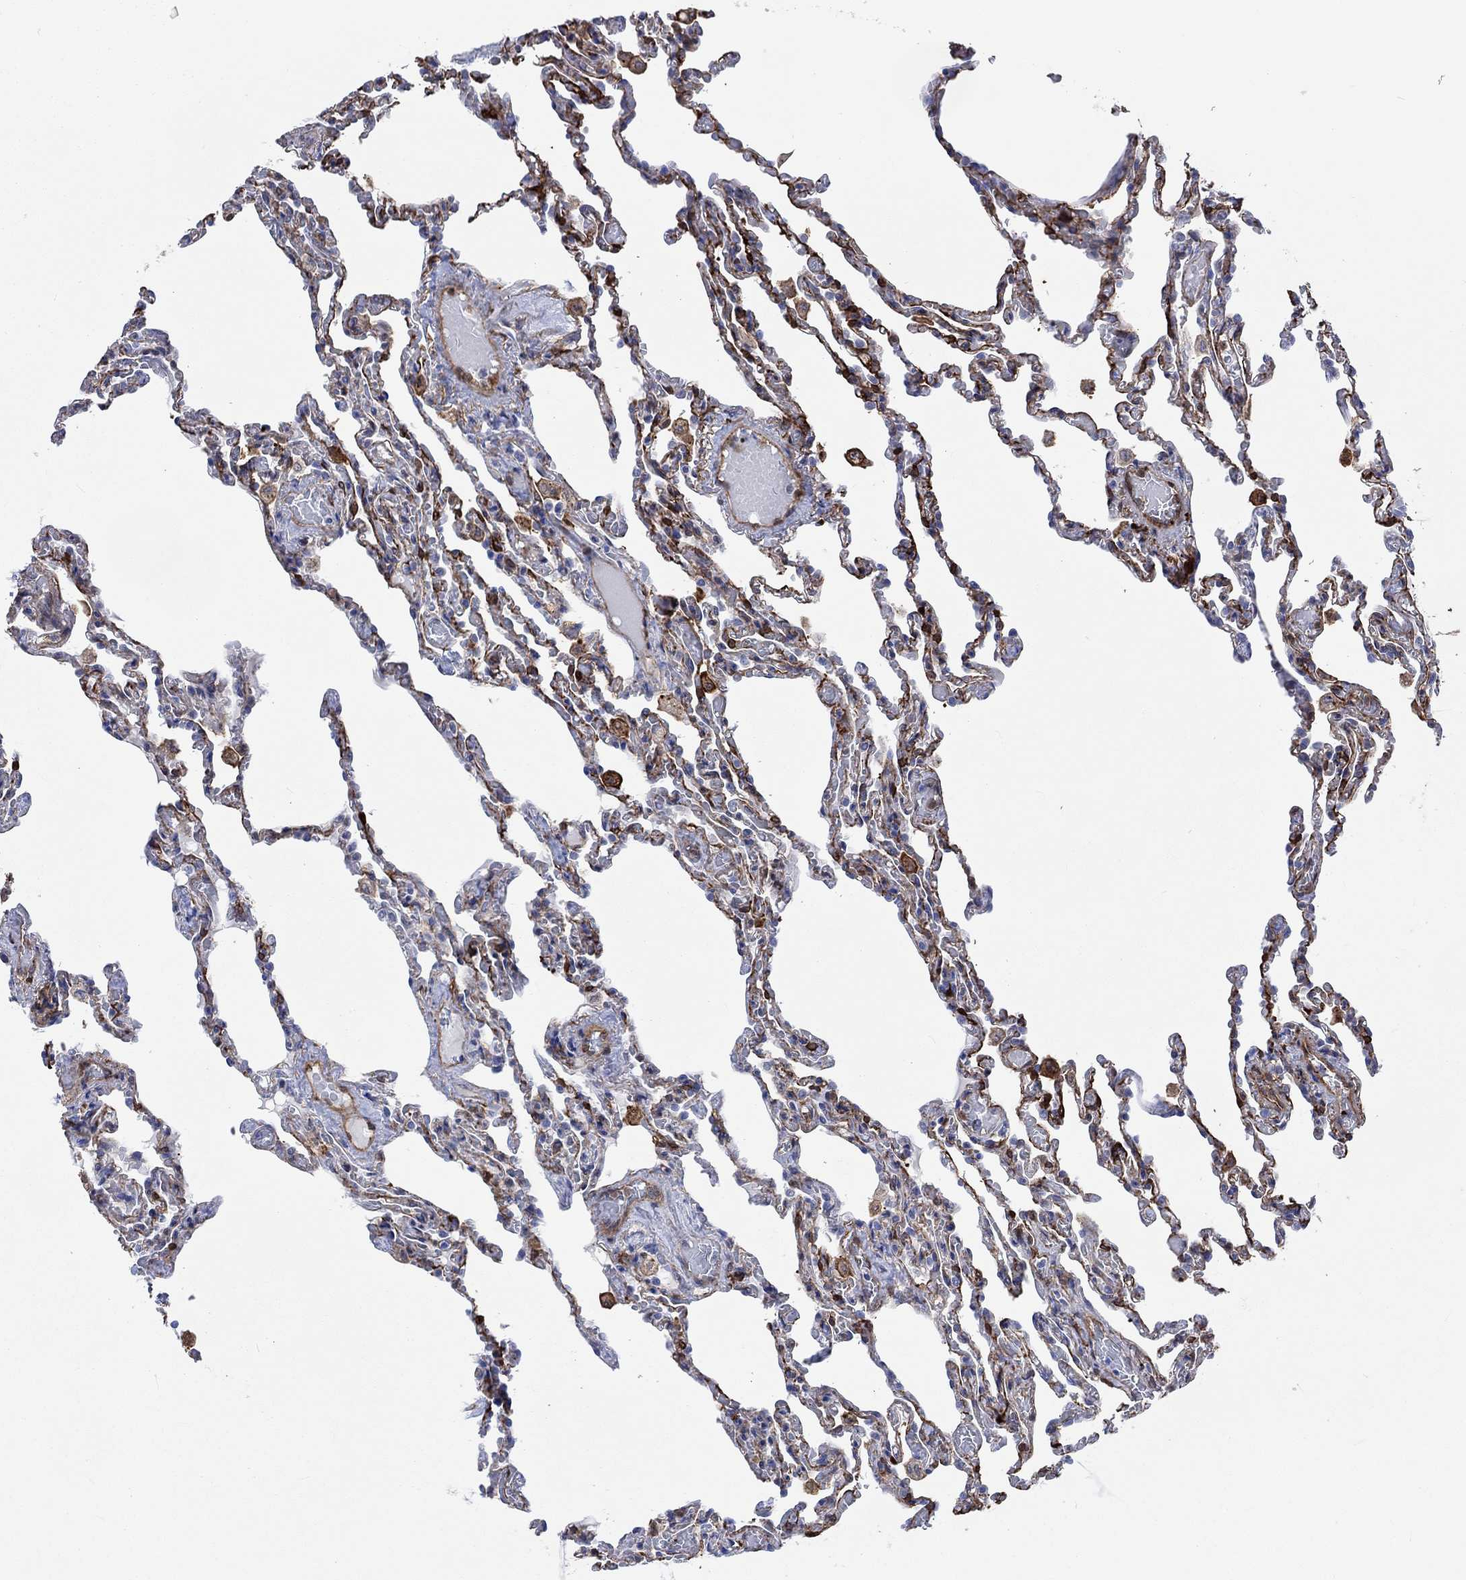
{"staining": {"intensity": "strong", "quantity": "25%-75%", "location": "cytoplasmic/membranous"}, "tissue": "lung", "cell_type": "Alveolar cells", "image_type": "normal", "snomed": [{"axis": "morphology", "description": "Normal tissue, NOS"}, {"axis": "topography", "description": "Lung"}], "caption": "DAB (3,3'-diaminobenzidine) immunohistochemical staining of normal lung demonstrates strong cytoplasmic/membranous protein staining in about 25%-75% of alveolar cells. Nuclei are stained in blue.", "gene": "TGM2", "patient": {"sex": "female", "age": 43}}